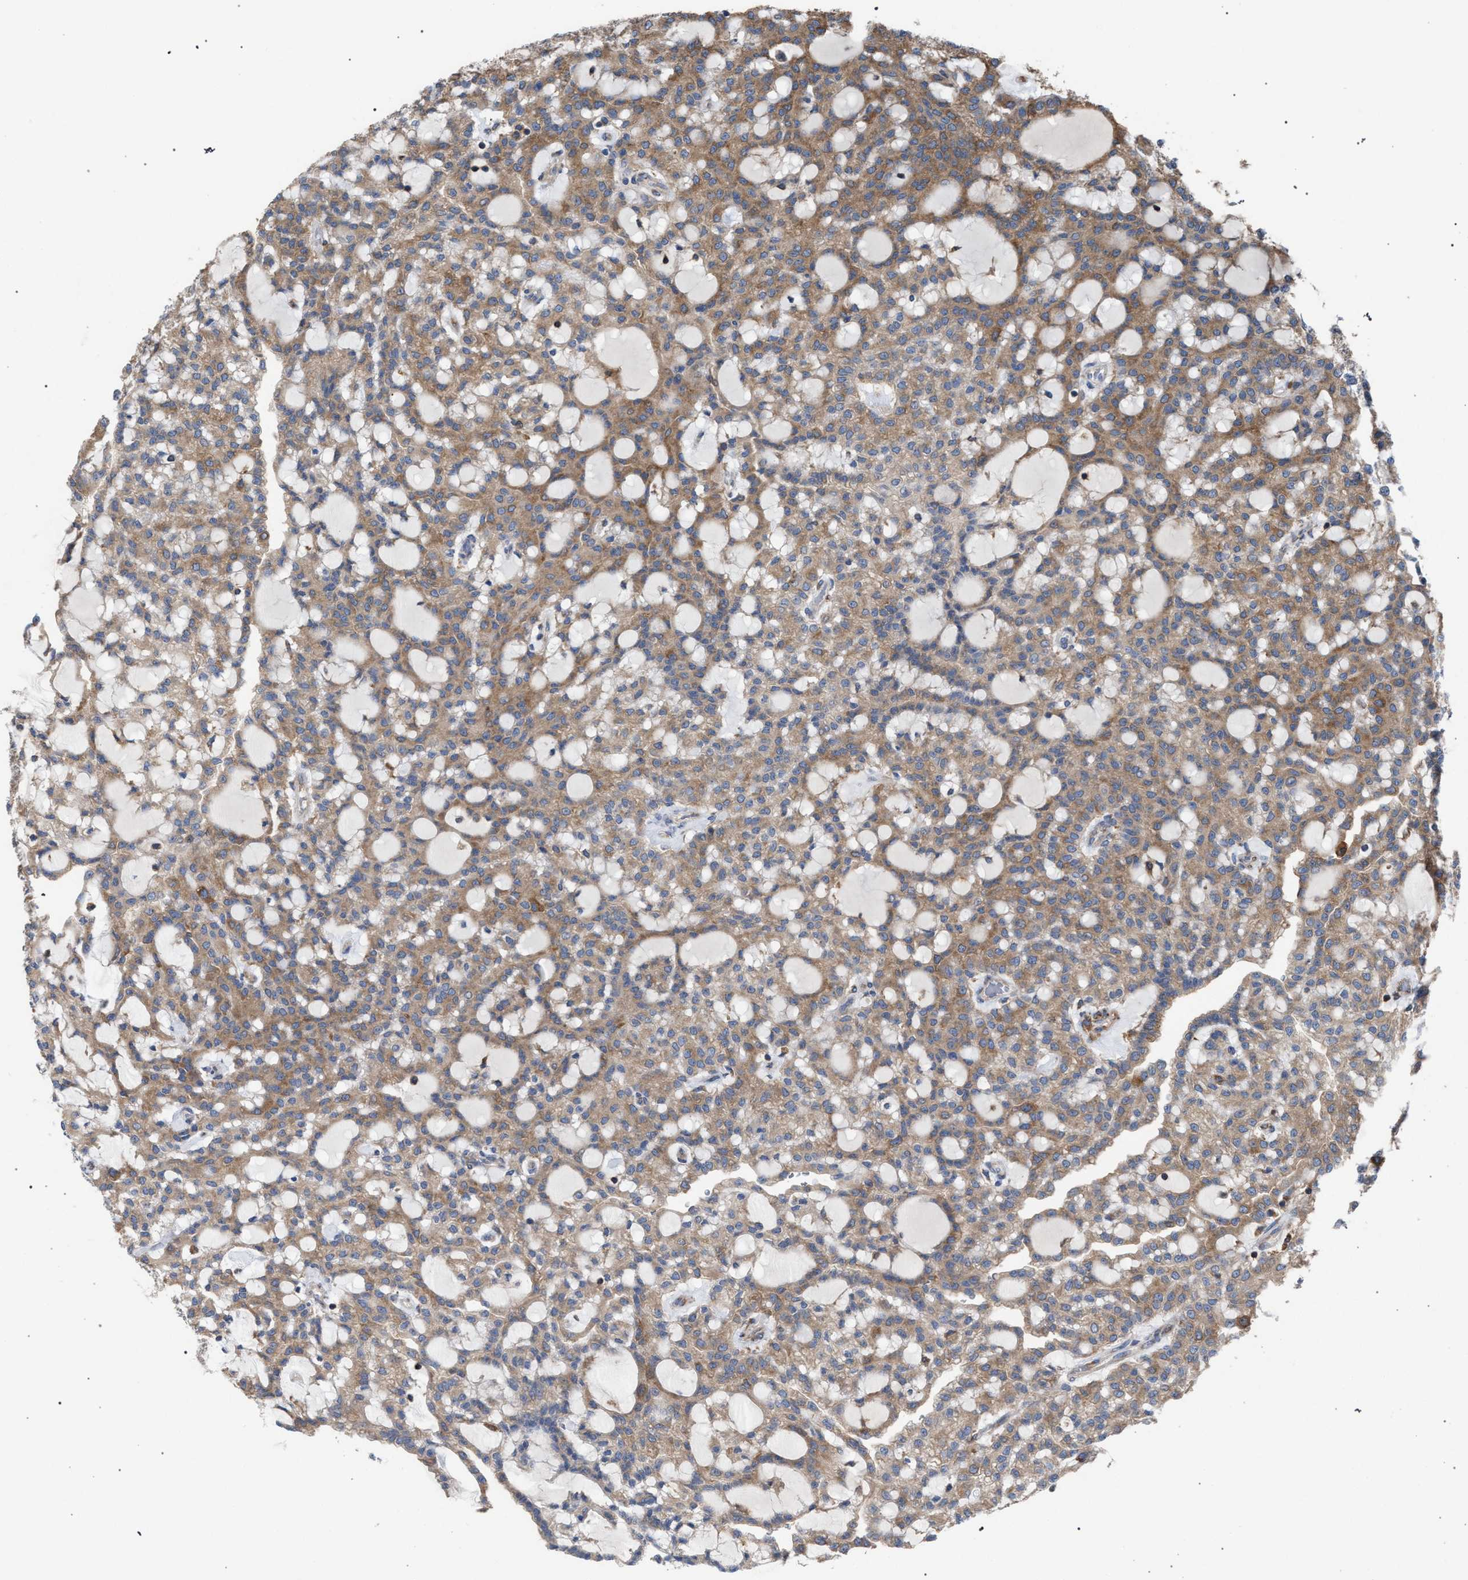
{"staining": {"intensity": "moderate", "quantity": ">75%", "location": "cytoplasmic/membranous"}, "tissue": "renal cancer", "cell_type": "Tumor cells", "image_type": "cancer", "snomed": [{"axis": "morphology", "description": "Adenocarcinoma, NOS"}, {"axis": "topography", "description": "Kidney"}], "caption": "A photomicrograph showing moderate cytoplasmic/membranous staining in approximately >75% of tumor cells in renal cancer (adenocarcinoma), as visualized by brown immunohistochemical staining.", "gene": "CDR2L", "patient": {"sex": "male", "age": 63}}